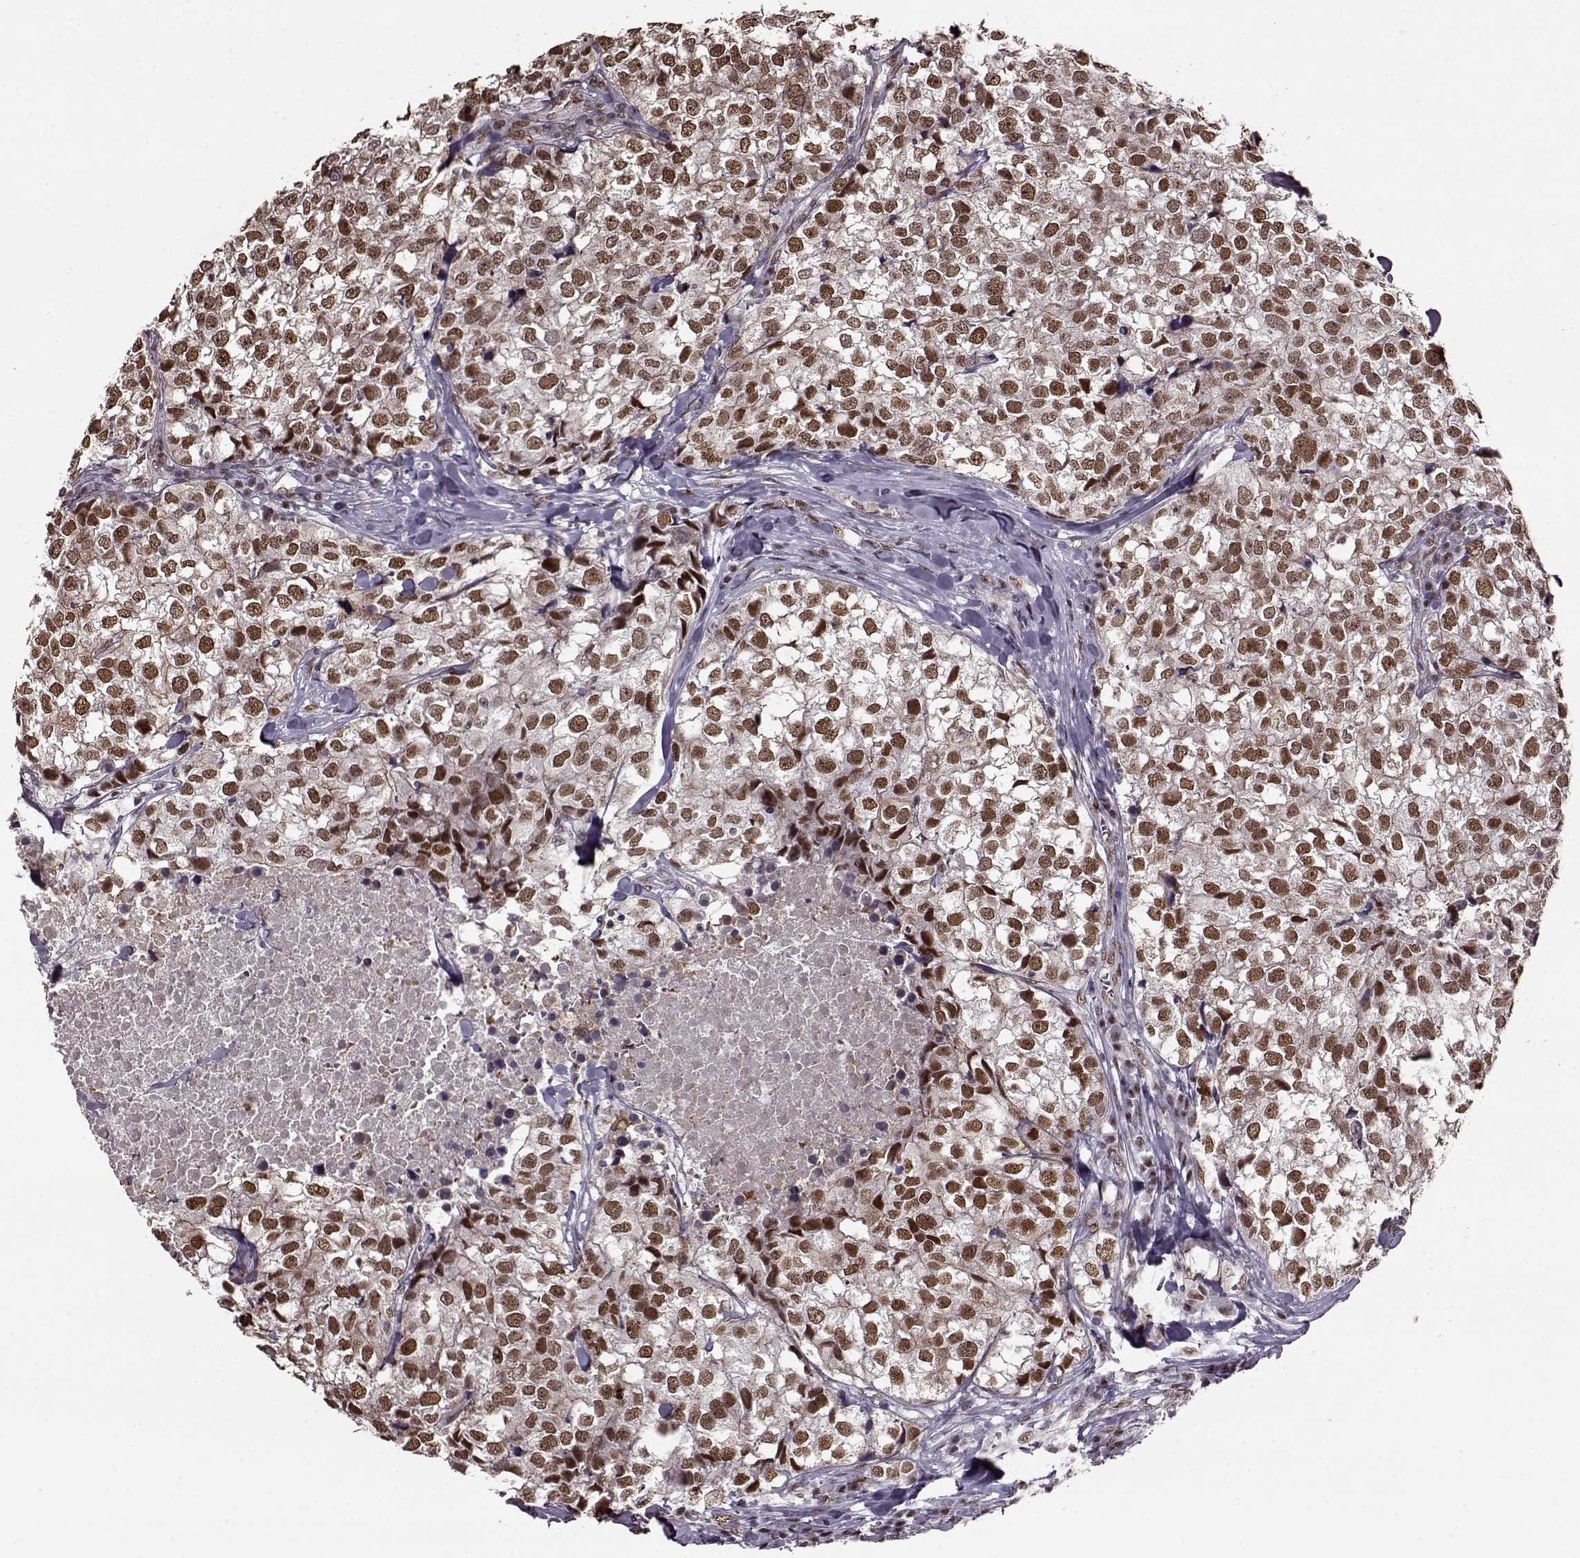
{"staining": {"intensity": "moderate", "quantity": ">75%", "location": "nuclear"}, "tissue": "breast cancer", "cell_type": "Tumor cells", "image_type": "cancer", "snomed": [{"axis": "morphology", "description": "Duct carcinoma"}, {"axis": "topography", "description": "Breast"}], "caption": "Invasive ductal carcinoma (breast) tissue shows moderate nuclear staining in about >75% of tumor cells", "gene": "FTO", "patient": {"sex": "female", "age": 30}}